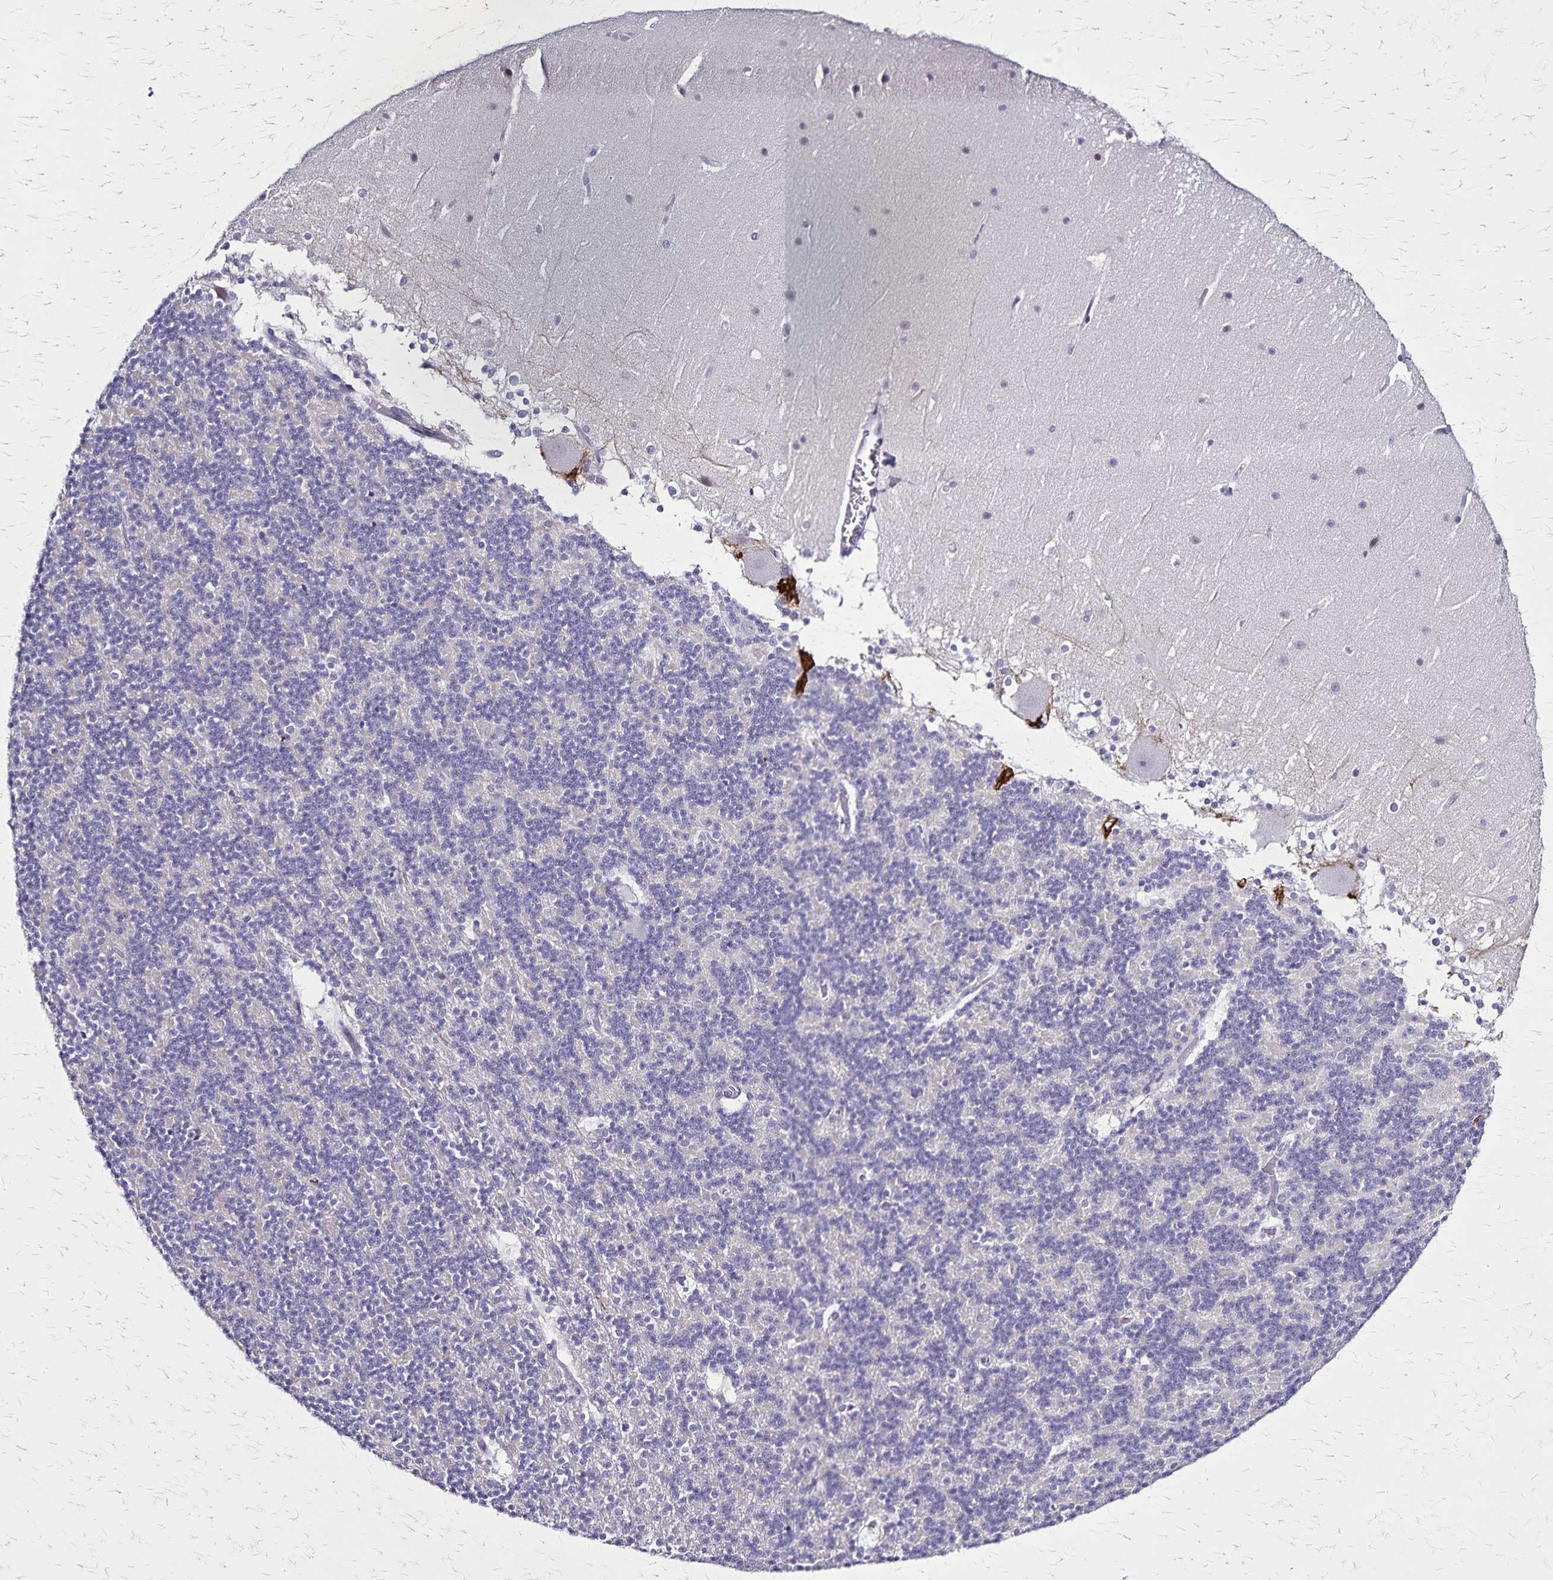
{"staining": {"intensity": "negative", "quantity": "none", "location": "none"}, "tissue": "cerebellum", "cell_type": "Cells in granular layer", "image_type": "normal", "snomed": [{"axis": "morphology", "description": "Normal tissue, NOS"}, {"axis": "topography", "description": "Cerebellum"}], "caption": "Immunohistochemical staining of normal human cerebellum displays no significant expression in cells in granular layer.", "gene": "PLXNA4", "patient": {"sex": "female", "age": 19}}